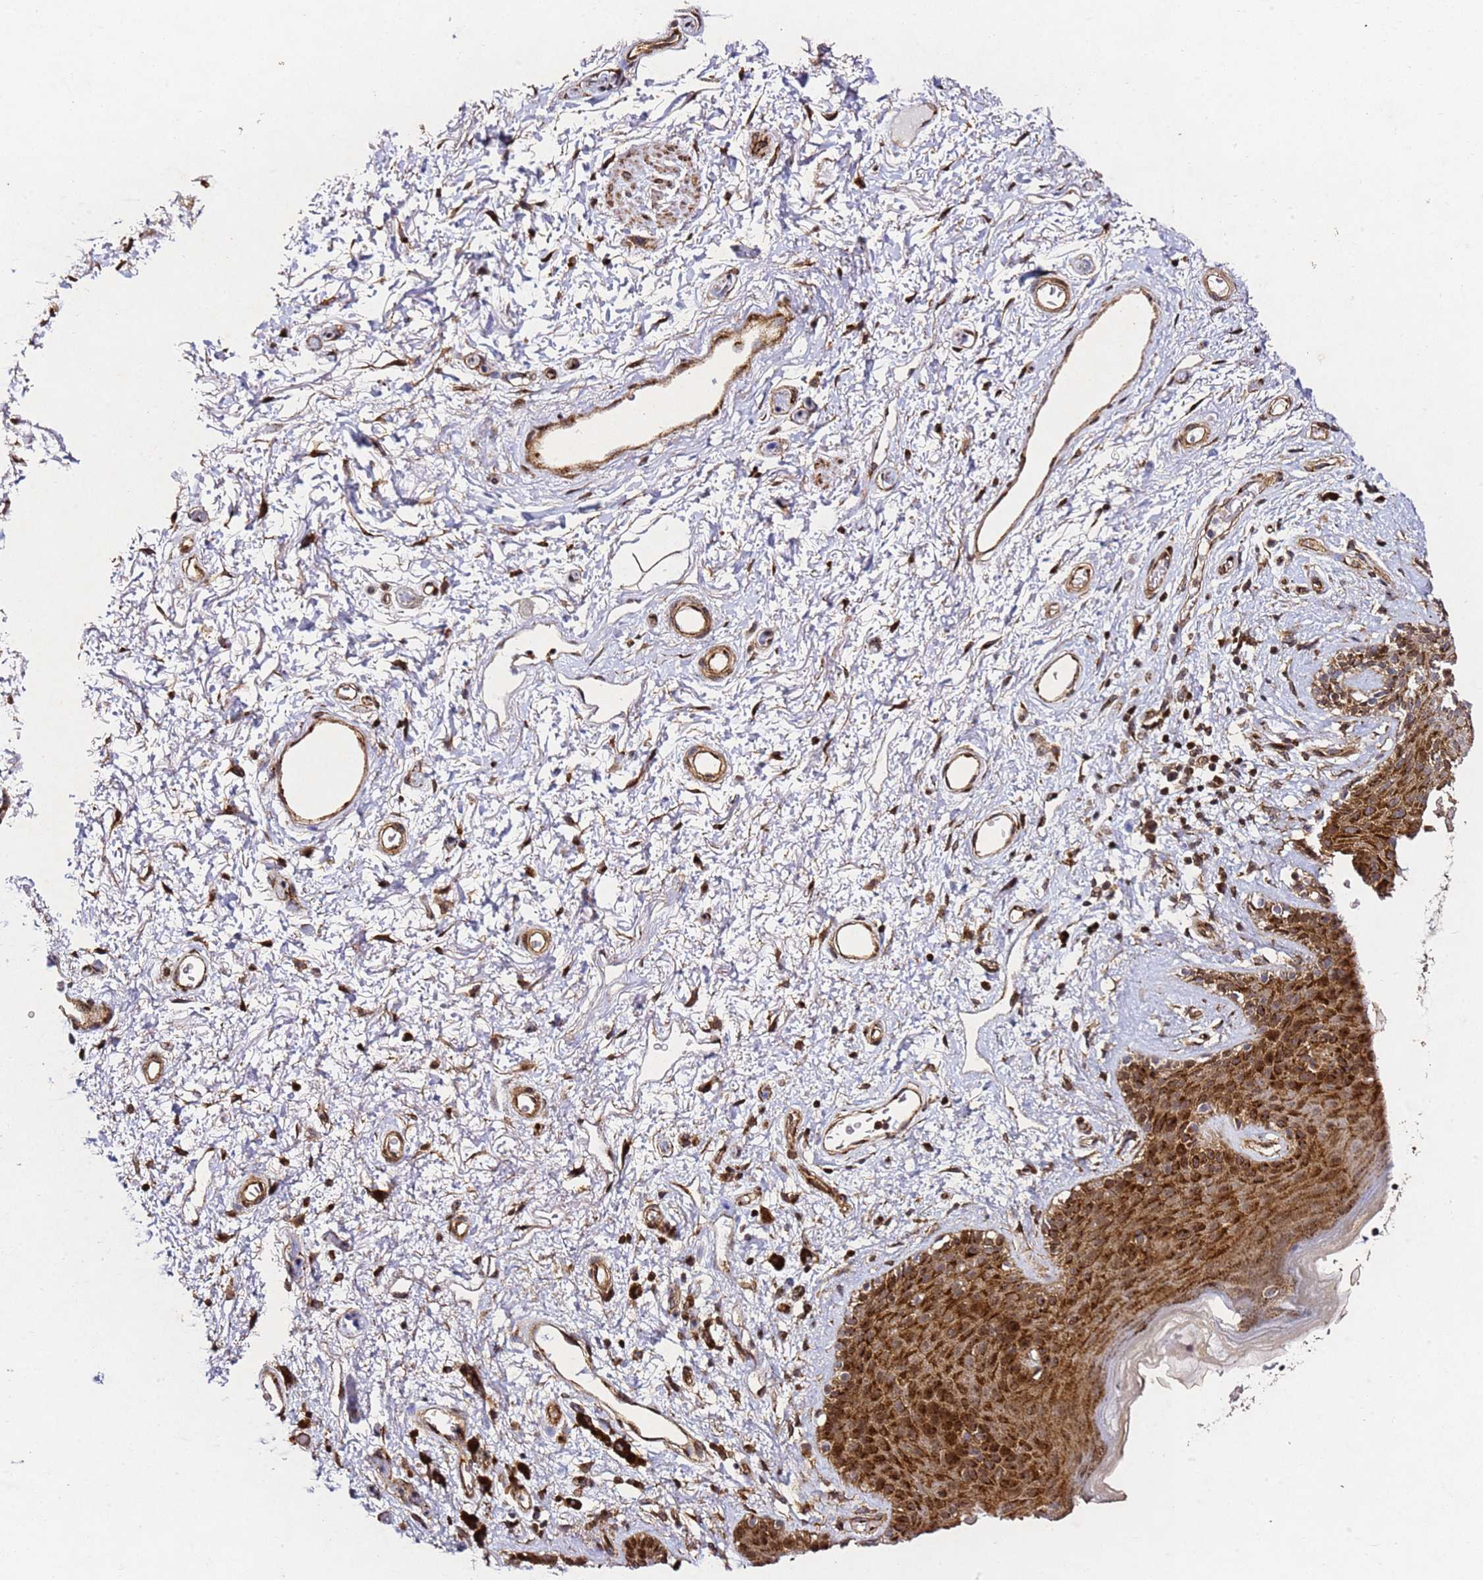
{"staining": {"intensity": "strong", "quantity": ">75%", "location": "cytoplasmic/membranous"}, "tissue": "skin", "cell_type": "Epidermal cells", "image_type": "normal", "snomed": [{"axis": "morphology", "description": "Normal tissue, NOS"}, {"axis": "topography", "description": "Anal"}], "caption": "Human skin stained for a protein (brown) reveals strong cytoplasmic/membranous positive positivity in approximately >75% of epidermal cells.", "gene": "ZNF296", "patient": {"sex": "female", "age": 46}}